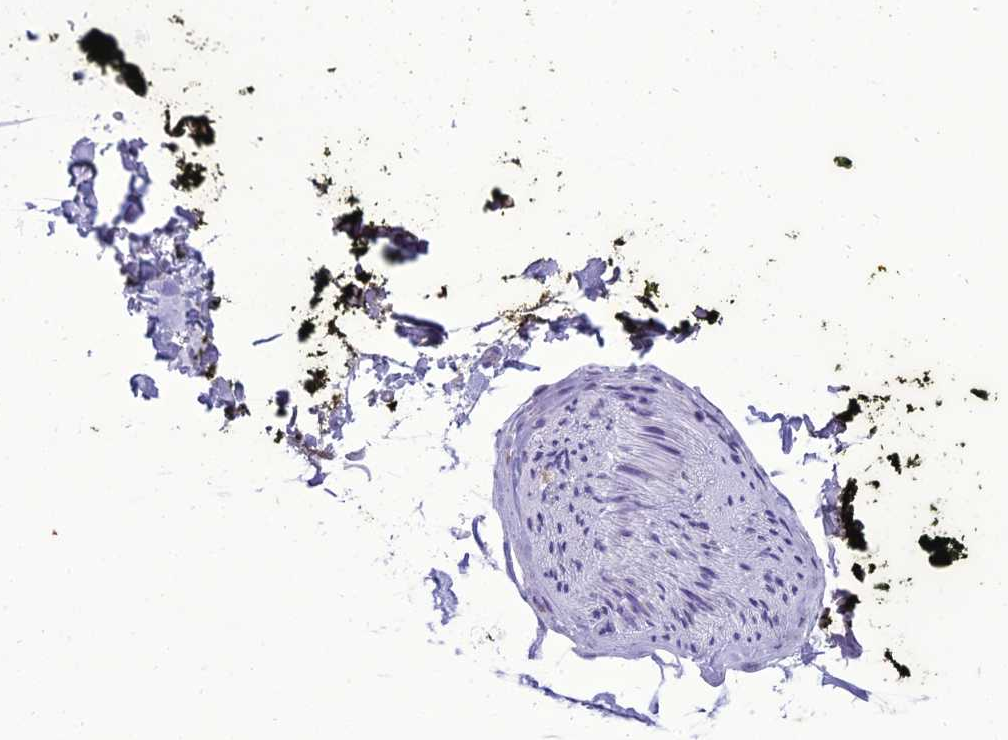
{"staining": {"intensity": "negative", "quantity": "none", "location": "none"}, "tissue": "soft tissue", "cell_type": "Chondrocytes", "image_type": "normal", "snomed": [{"axis": "morphology", "description": "Normal tissue, NOS"}, {"axis": "morphology", "description": "Adenocarcinoma, NOS"}, {"axis": "topography", "description": "Pancreas"}, {"axis": "topography", "description": "Peripheral nerve tissue"}], "caption": "Soft tissue stained for a protein using immunohistochemistry (IHC) reveals no expression chondrocytes.", "gene": "B9D2", "patient": {"sex": "male", "age": 59}}